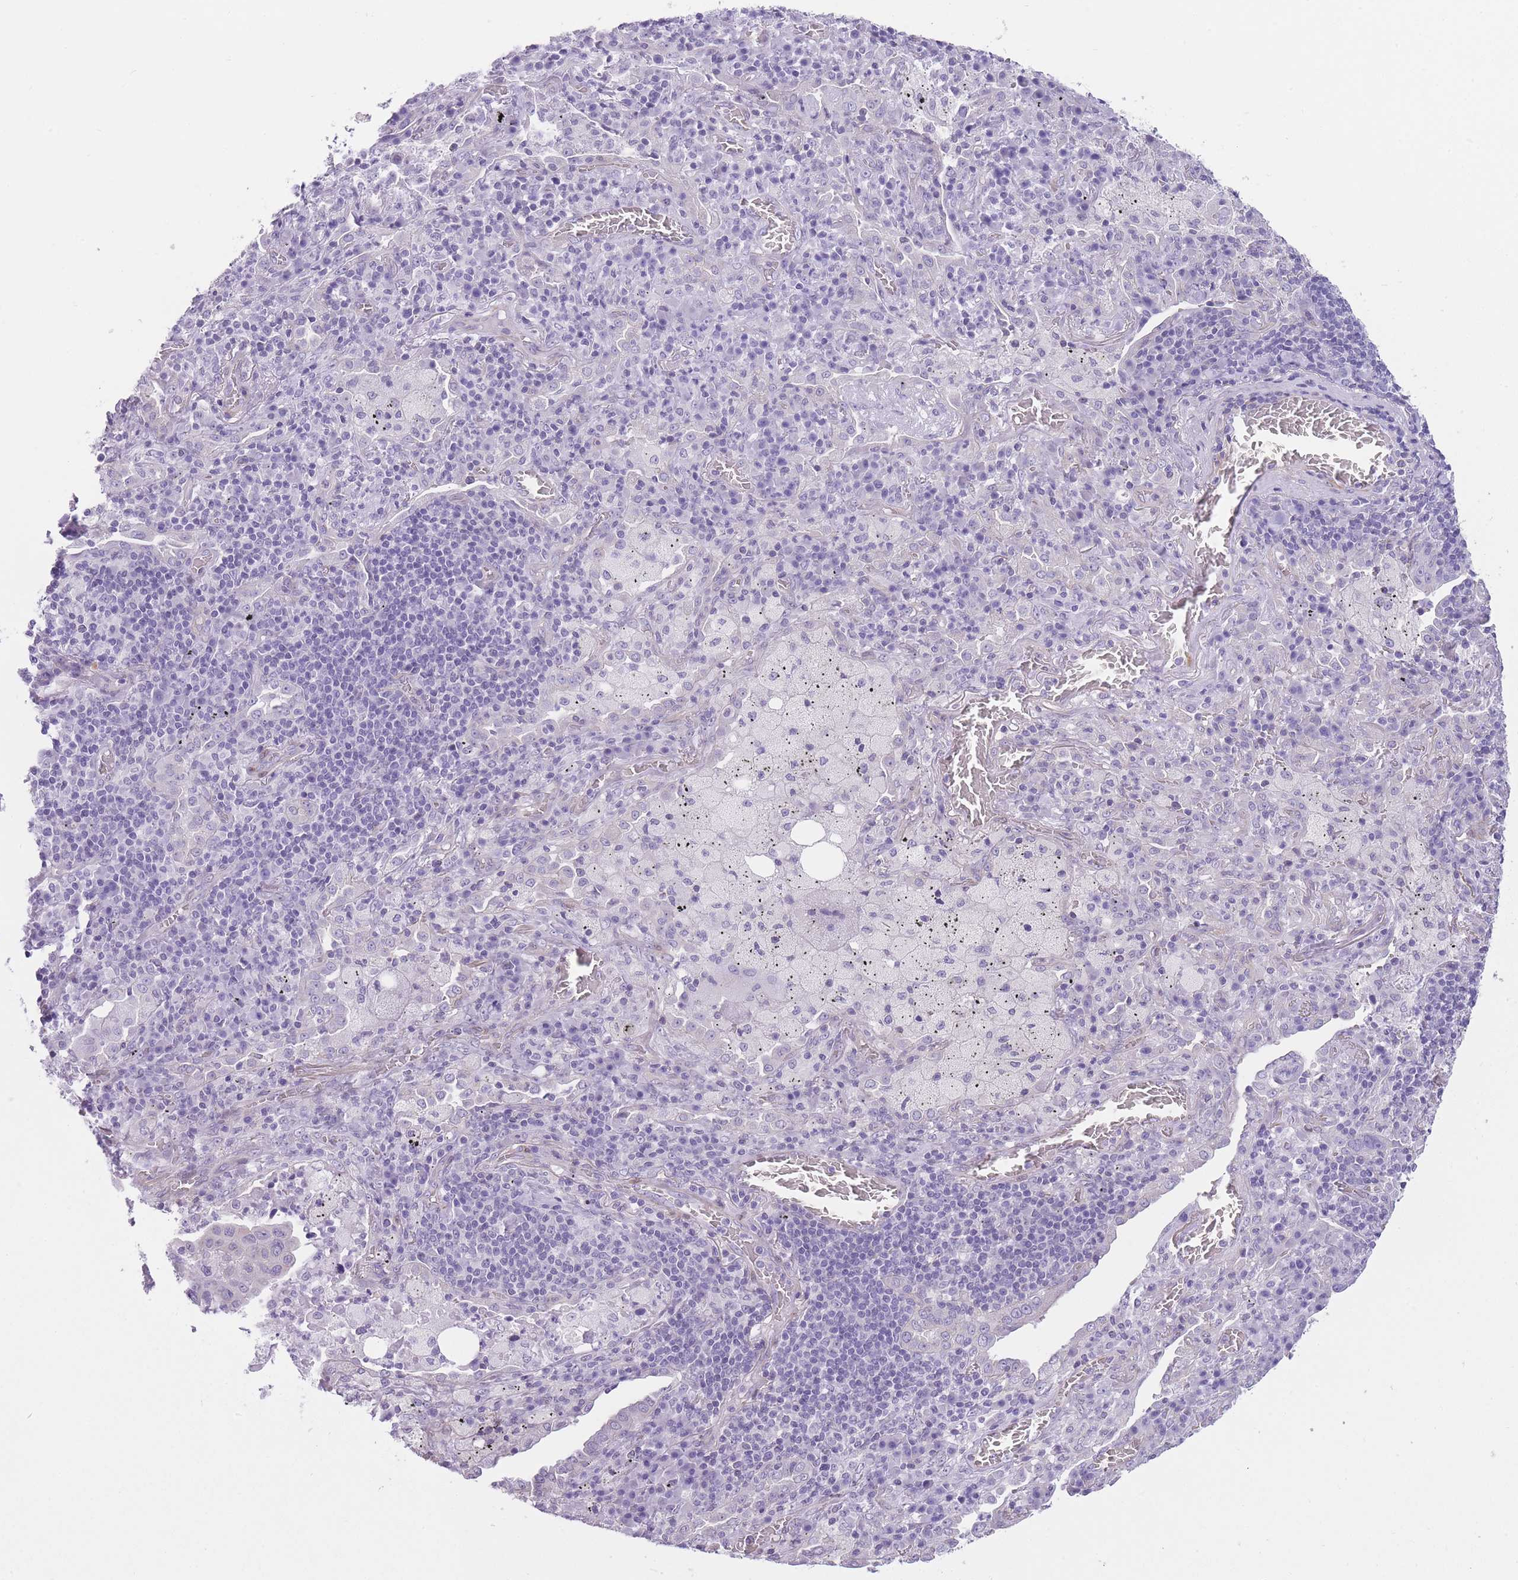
{"staining": {"intensity": "negative", "quantity": "none", "location": "none"}, "tissue": "lung cancer", "cell_type": "Tumor cells", "image_type": "cancer", "snomed": [{"axis": "morphology", "description": "Squamous cell carcinoma, NOS"}, {"axis": "topography", "description": "Lung"}], "caption": "Tumor cells are negative for protein expression in human squamous cell carcinoma (lung). (DAB (3,3'-diaminobenzidine) IHC with hematoxylin counter stain).", "gene": "OR11H12", "patient": {"sex": "female", "age": 63}}